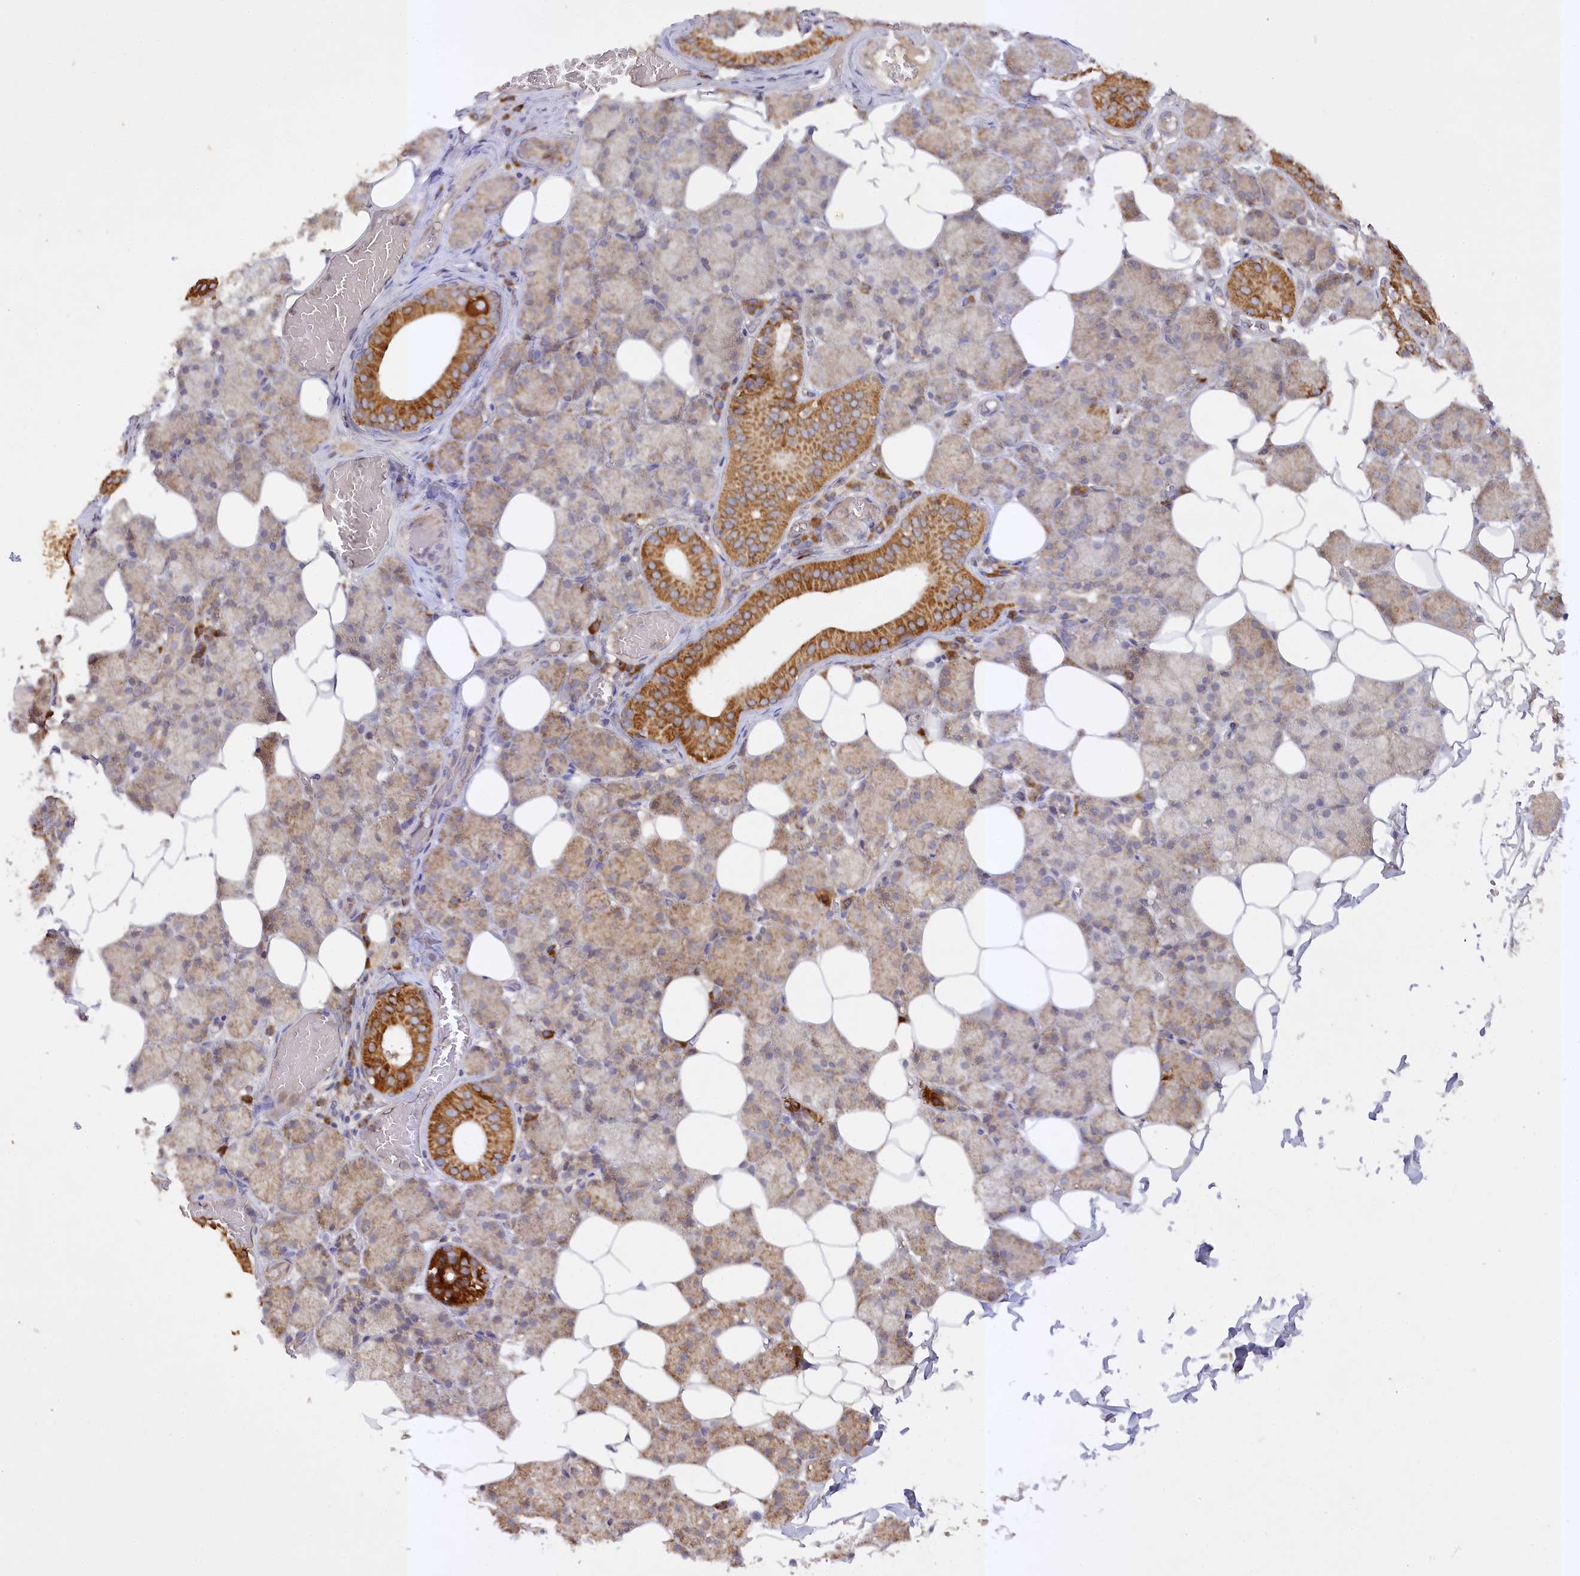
{"staining": {"intensity": "strong", "quantity": "25%-75%", "location": "cytoplasmic/membranous"}, "tissue": "salivary gland", "cell_type": "Glandular cells", "image_type": "normal", "snomed": [{"axis": "morphology", "description": "Normal tissue, NOS"}, {"axis": "topography", "description": "Salivary gland"}], "caption": "Salivary gland stained for a protein (brown) shows strong cytoplasmic/membranous positive staining in approximately 25%-75% of glandular cells.", "gene": "TRAF3IP1", "patient": {"sex": "female", "age": 33}}